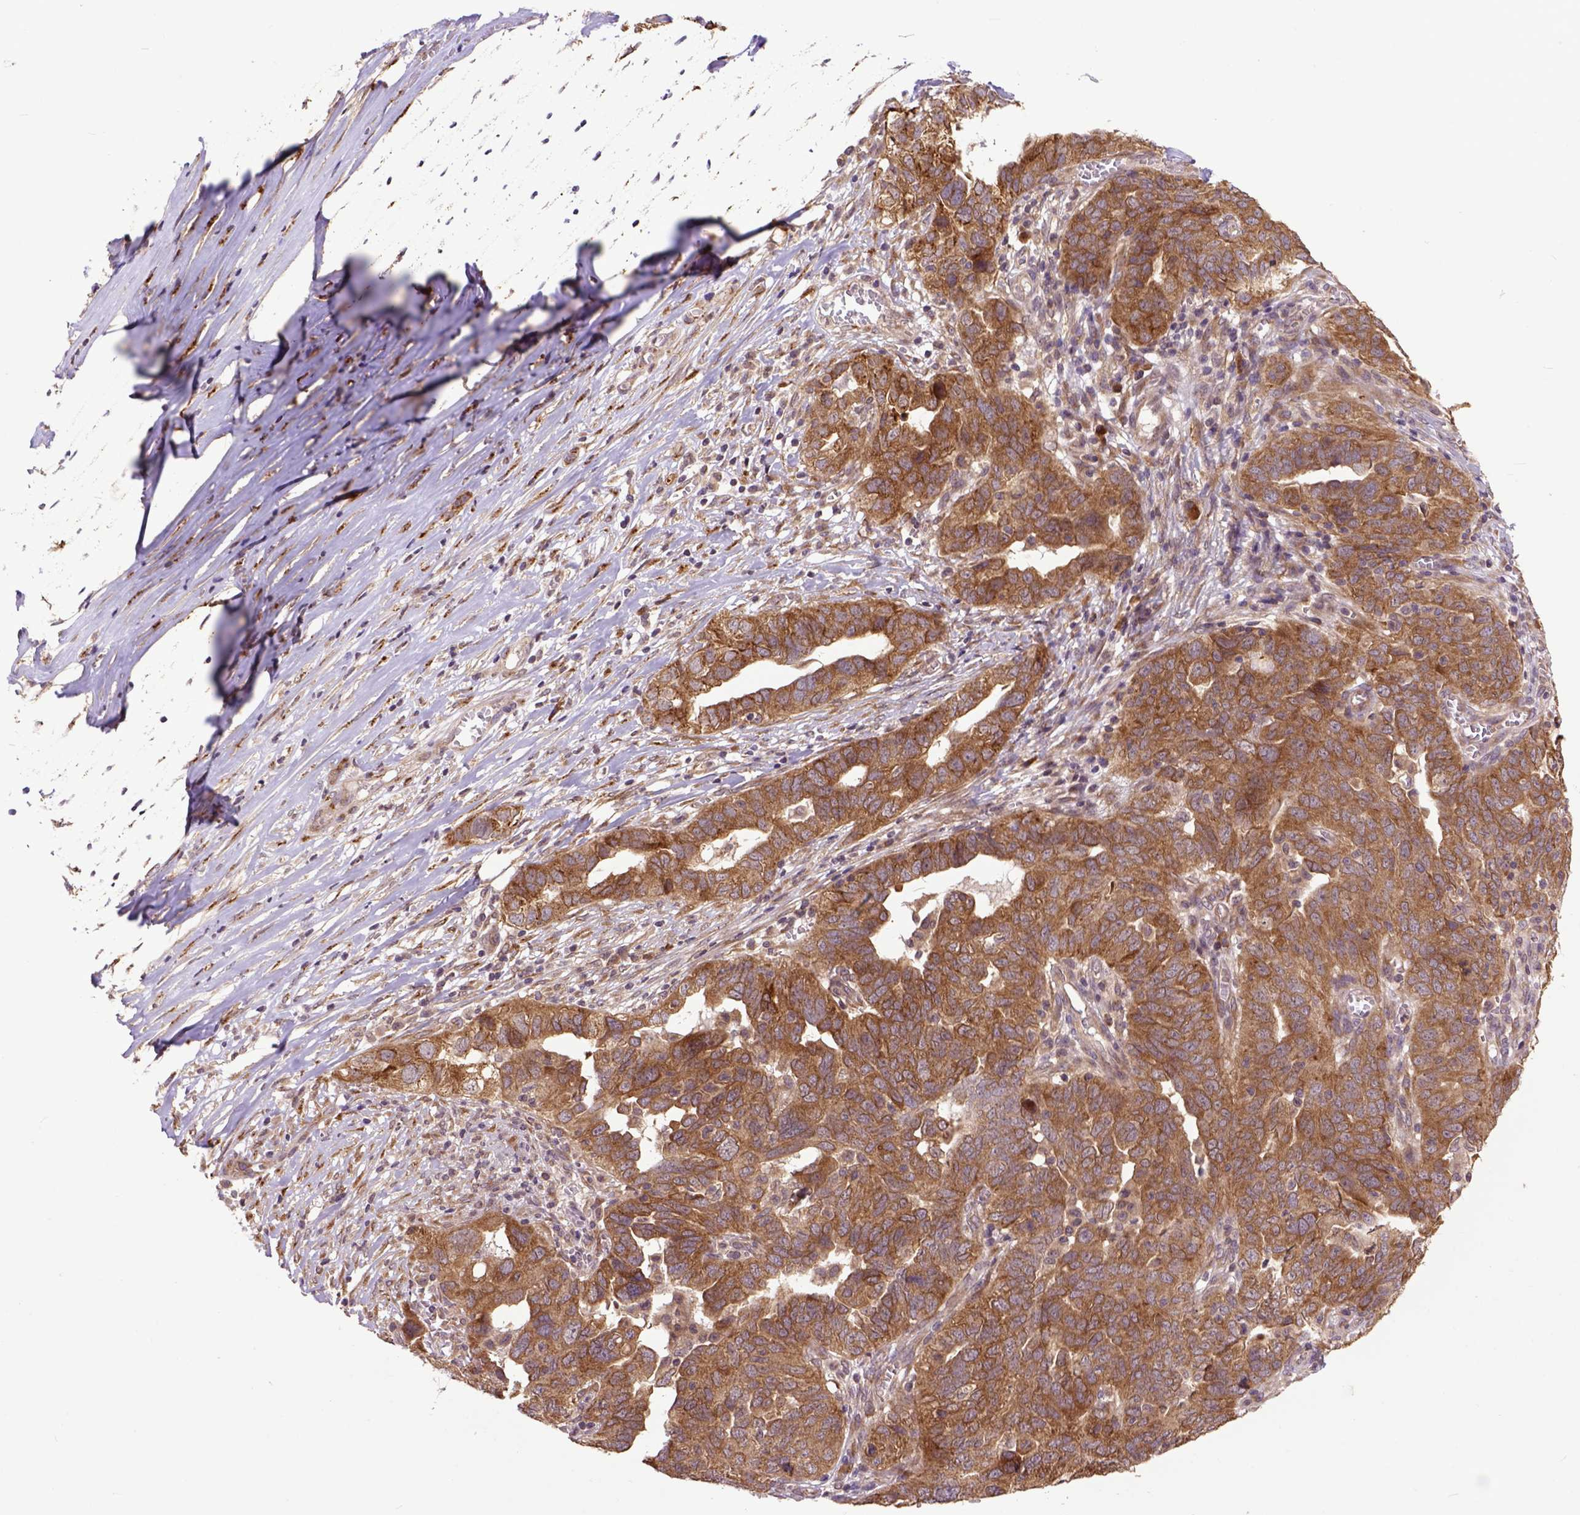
{"staining": {"intensity": "moderate", "quantity": ">75%", "location": "cytoplasmic/membranous"}, "tissue": "ovarian cancer", "cell_type": "Tumor cells", "image_type": "cancer", "snomed": [{"axis": "morphology", "description": "Carcinoma, endometroid"}, {"axis": "topography", "description": "Soft tissue"}, {"axis": "topography", "description": "Ovary"}], "caption": "An image of ovarian cancer stained for a protein exhibits moderate cytoplasmic/membranous brown staining in tumor cells.", "gene": "ARL1", "patient": {"sex": "female", "age": 52}}